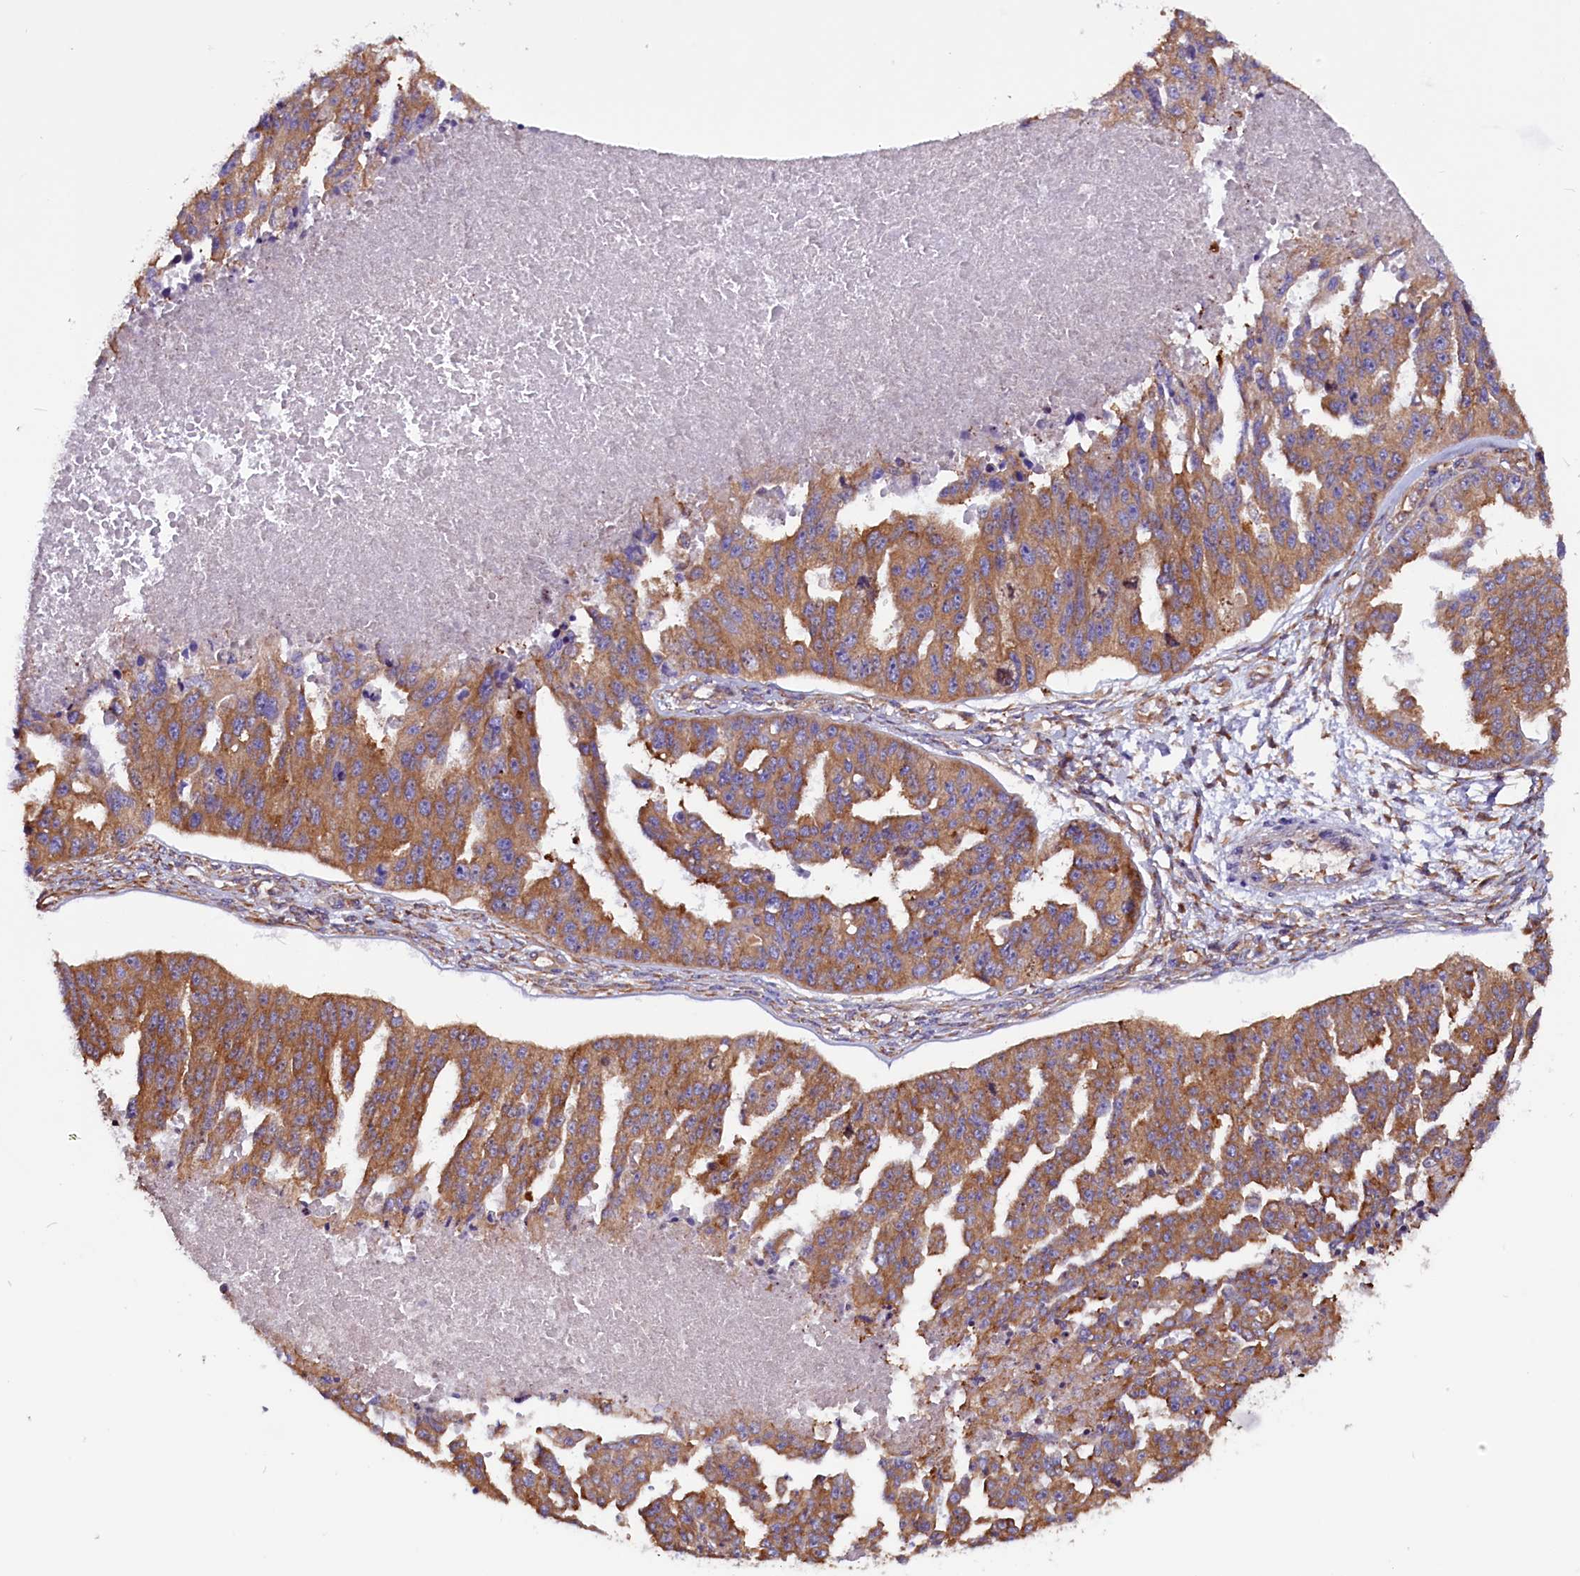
{"staining": {"intensity": "moderate", "quantity": ">75%", "location": "cytoplasmic/membranous"}, "tissue": "ovarian cancer", "cell_type": "Tumor cells", "image_type": "cancer", "snomed": [{"axis": "morphology", "description": "Cystadenocarcinoma, serous, NOS"}, {"axis": "topography", "description": "Ovary"}], "caption": "Immunohistochemical staining of human serous cystadenocarcinoma (ovarian) shows moderate cytoplasmic/membranous protein positivity in approximately >75% of tumor cells. (IHC, brightfield microscopy, high magnification).", "gene": "EIF3G", "patient": {"sex": "female", "age": 58}}